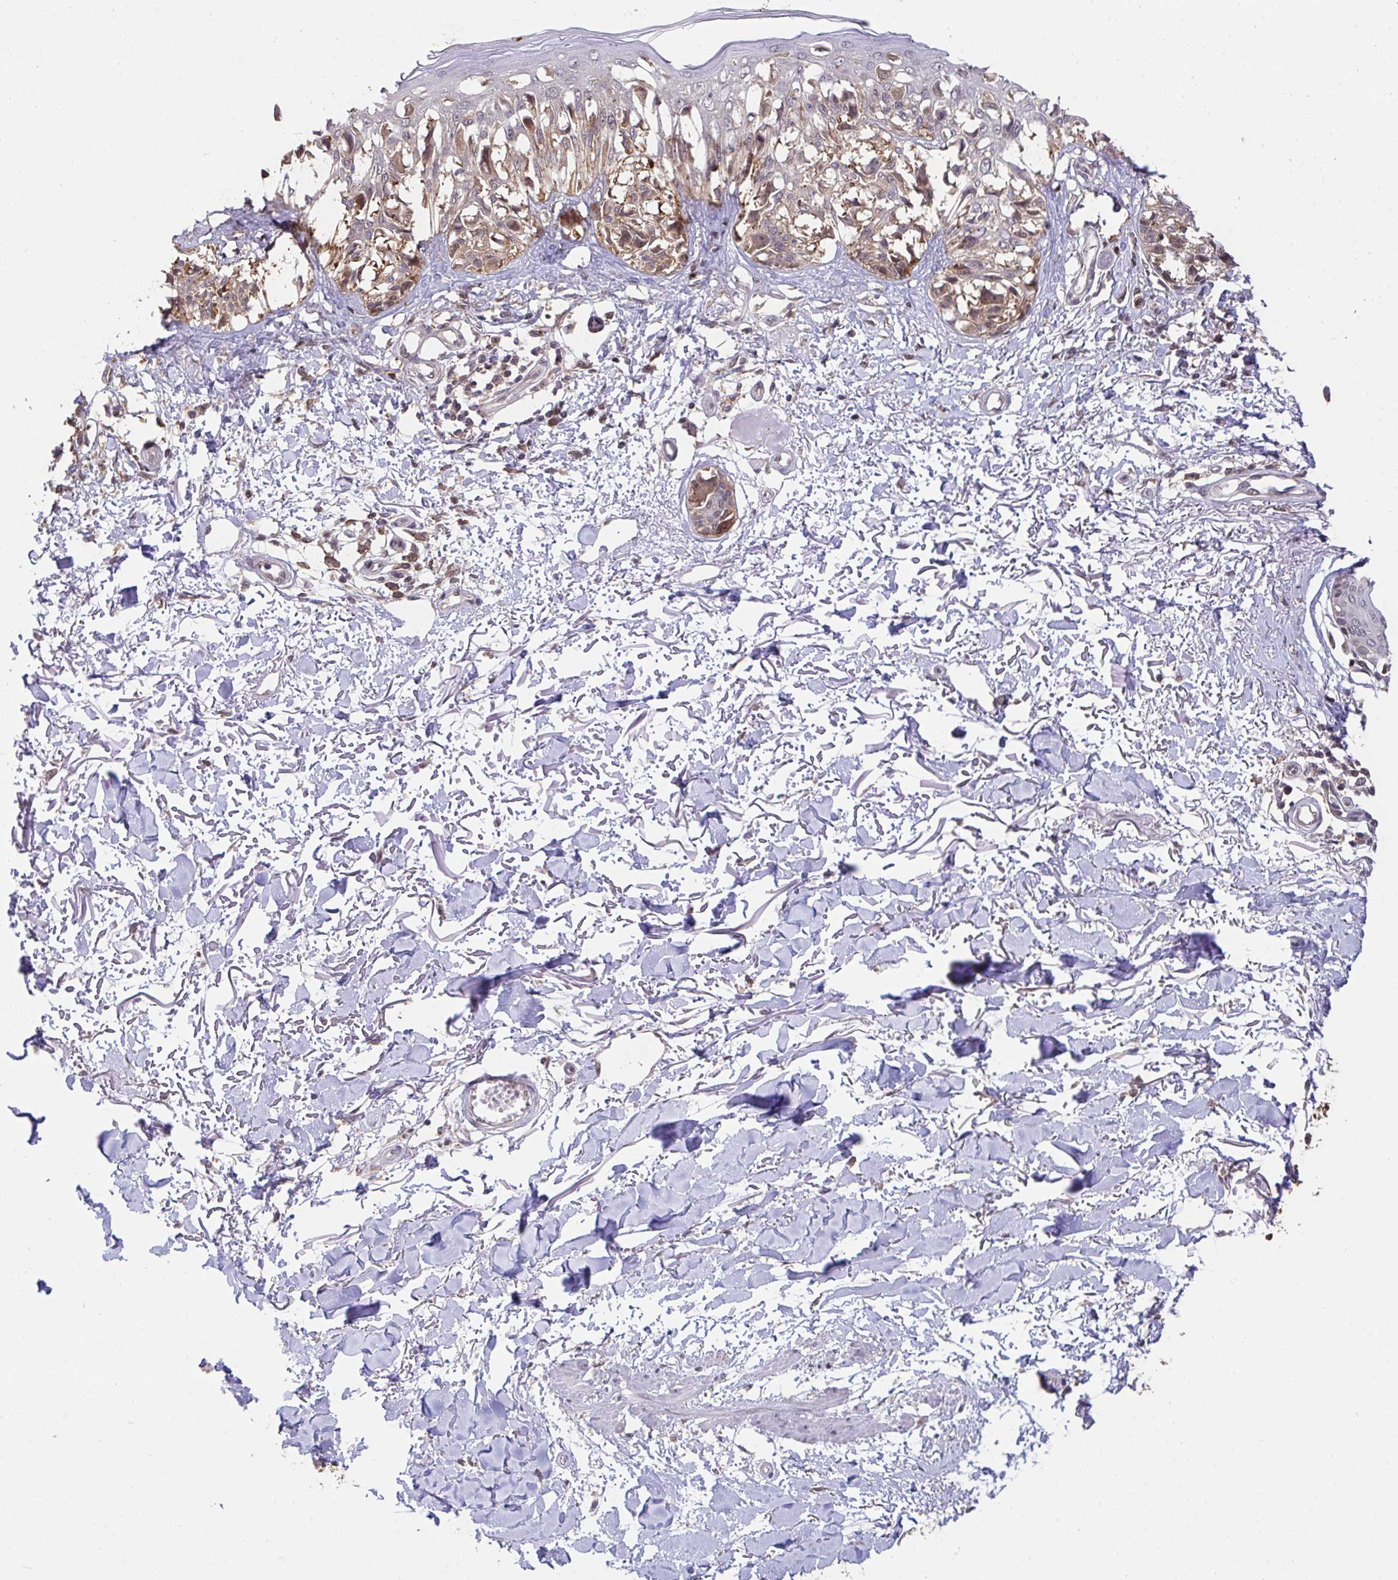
{"staining": {"intensity": "weak", "quantity": ">75%", "location": "cytoplasmic/membranous"}, "tissue": "melanoma", "cell_type": "Tumor cells", "image_type": "cancer", "snomed": [{"axis": "morphology", "description": "Malignant melanoma, NOS"}, {"axis": "topography", "description": "Skin"}], "caption": "A high-resolution micrograph shows immunohistochemistry (IHC) staining of malignant melanoma, which shows weak cytoplasmic/membranous staining in approximately >75% of tumor cells. (brown staining indicates protein expression, while blue staining denotes nuclei).", "gene": "C12orf57", "patient": {"sex": "male", "age": 73}}